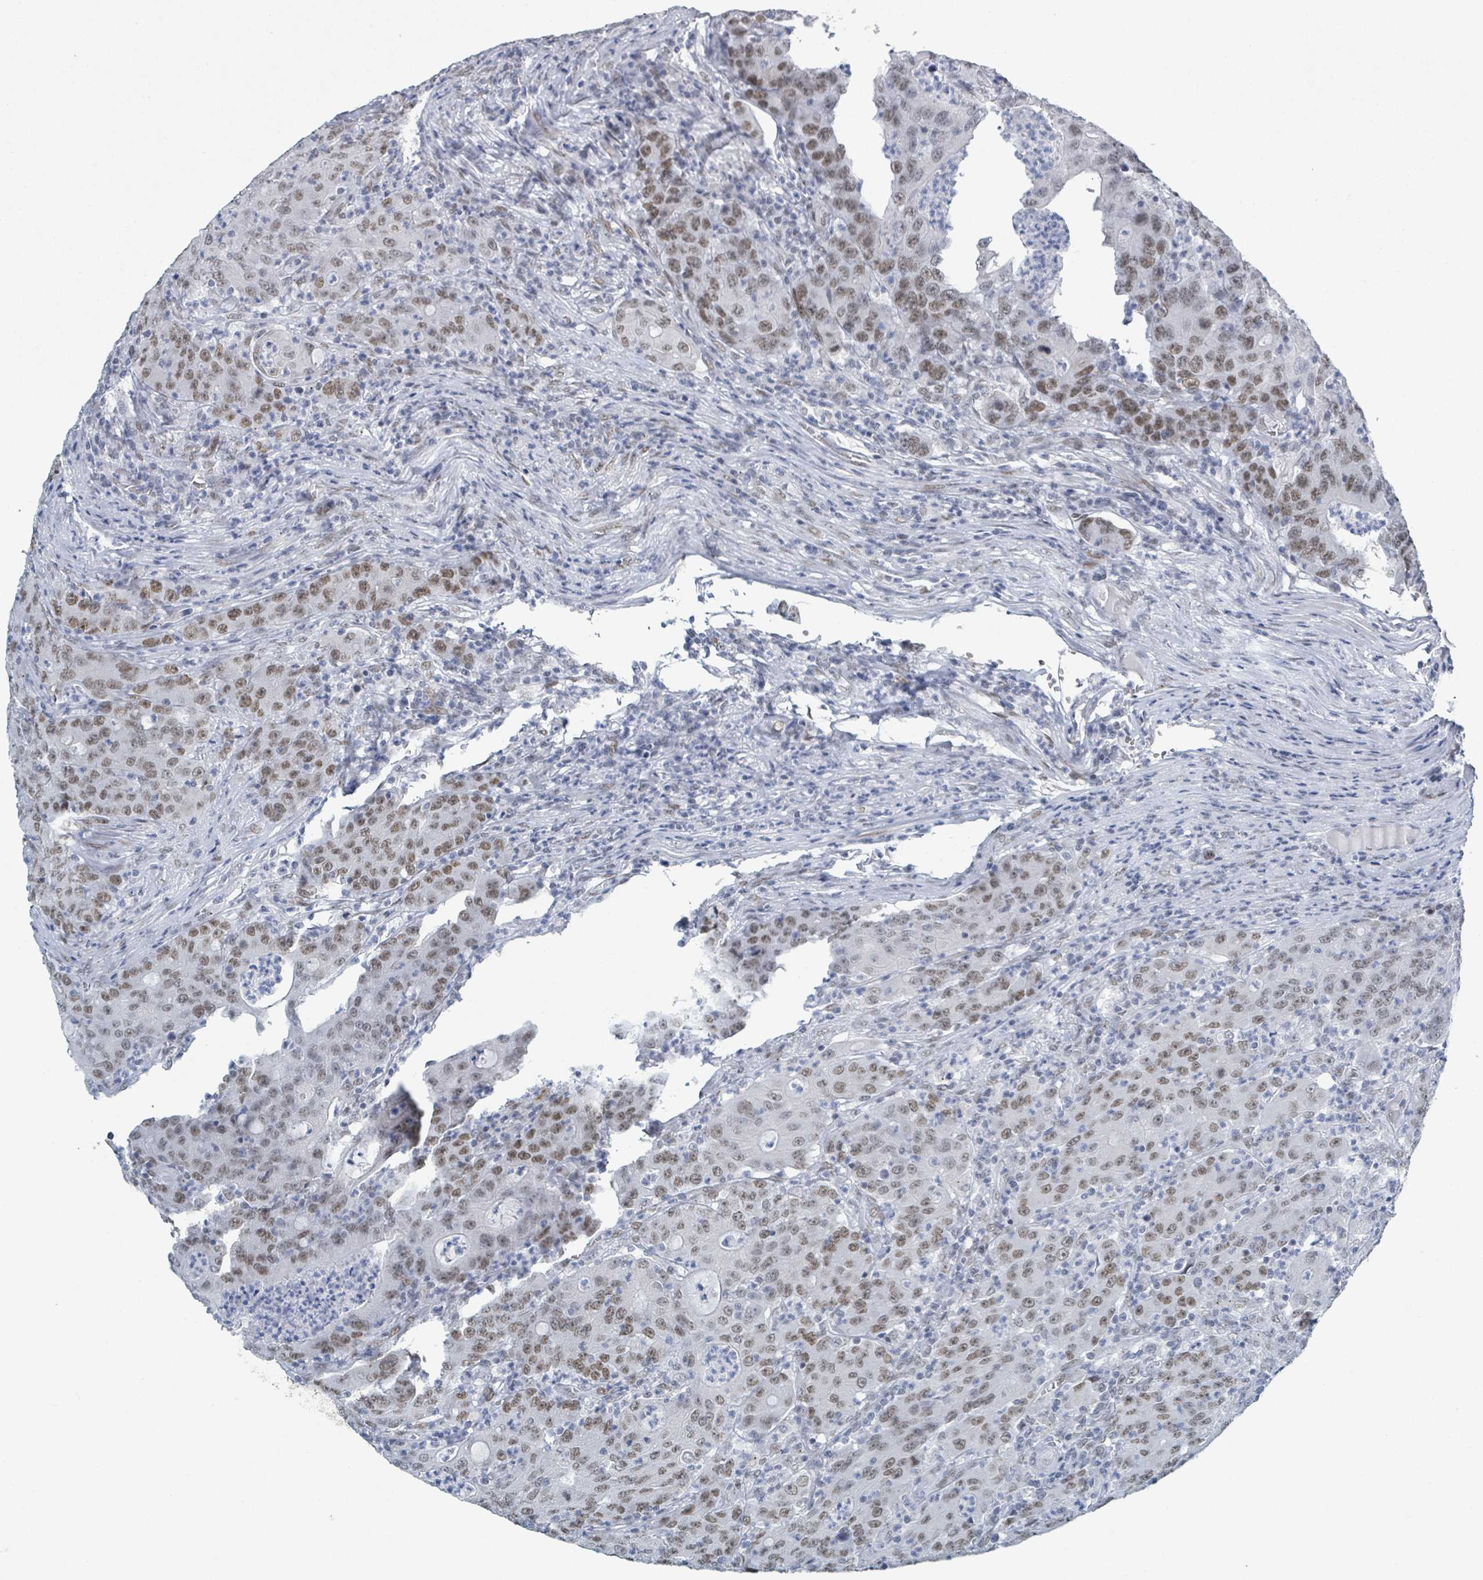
{"staining": {"intensity": "moderate", "quantity": ">75%", "location": "nuclear"}, "tissue": "colorectal cancer", "cell_type": "Tumor cells", "image_type": "cancer", "snomed": [{"axis": "morphology", "description": "Adenocarcinoma, NOS"}, {"axis": "topography", "description": "Colon"}], "caption": "Human adenocarcinoma (colorectal) stained with a brown dye demonstrates moderate nuclear positive expression in about >75% of tumor cells.", "gene": "EHMT2", "patient": {"sex": "male", "age": 83}}